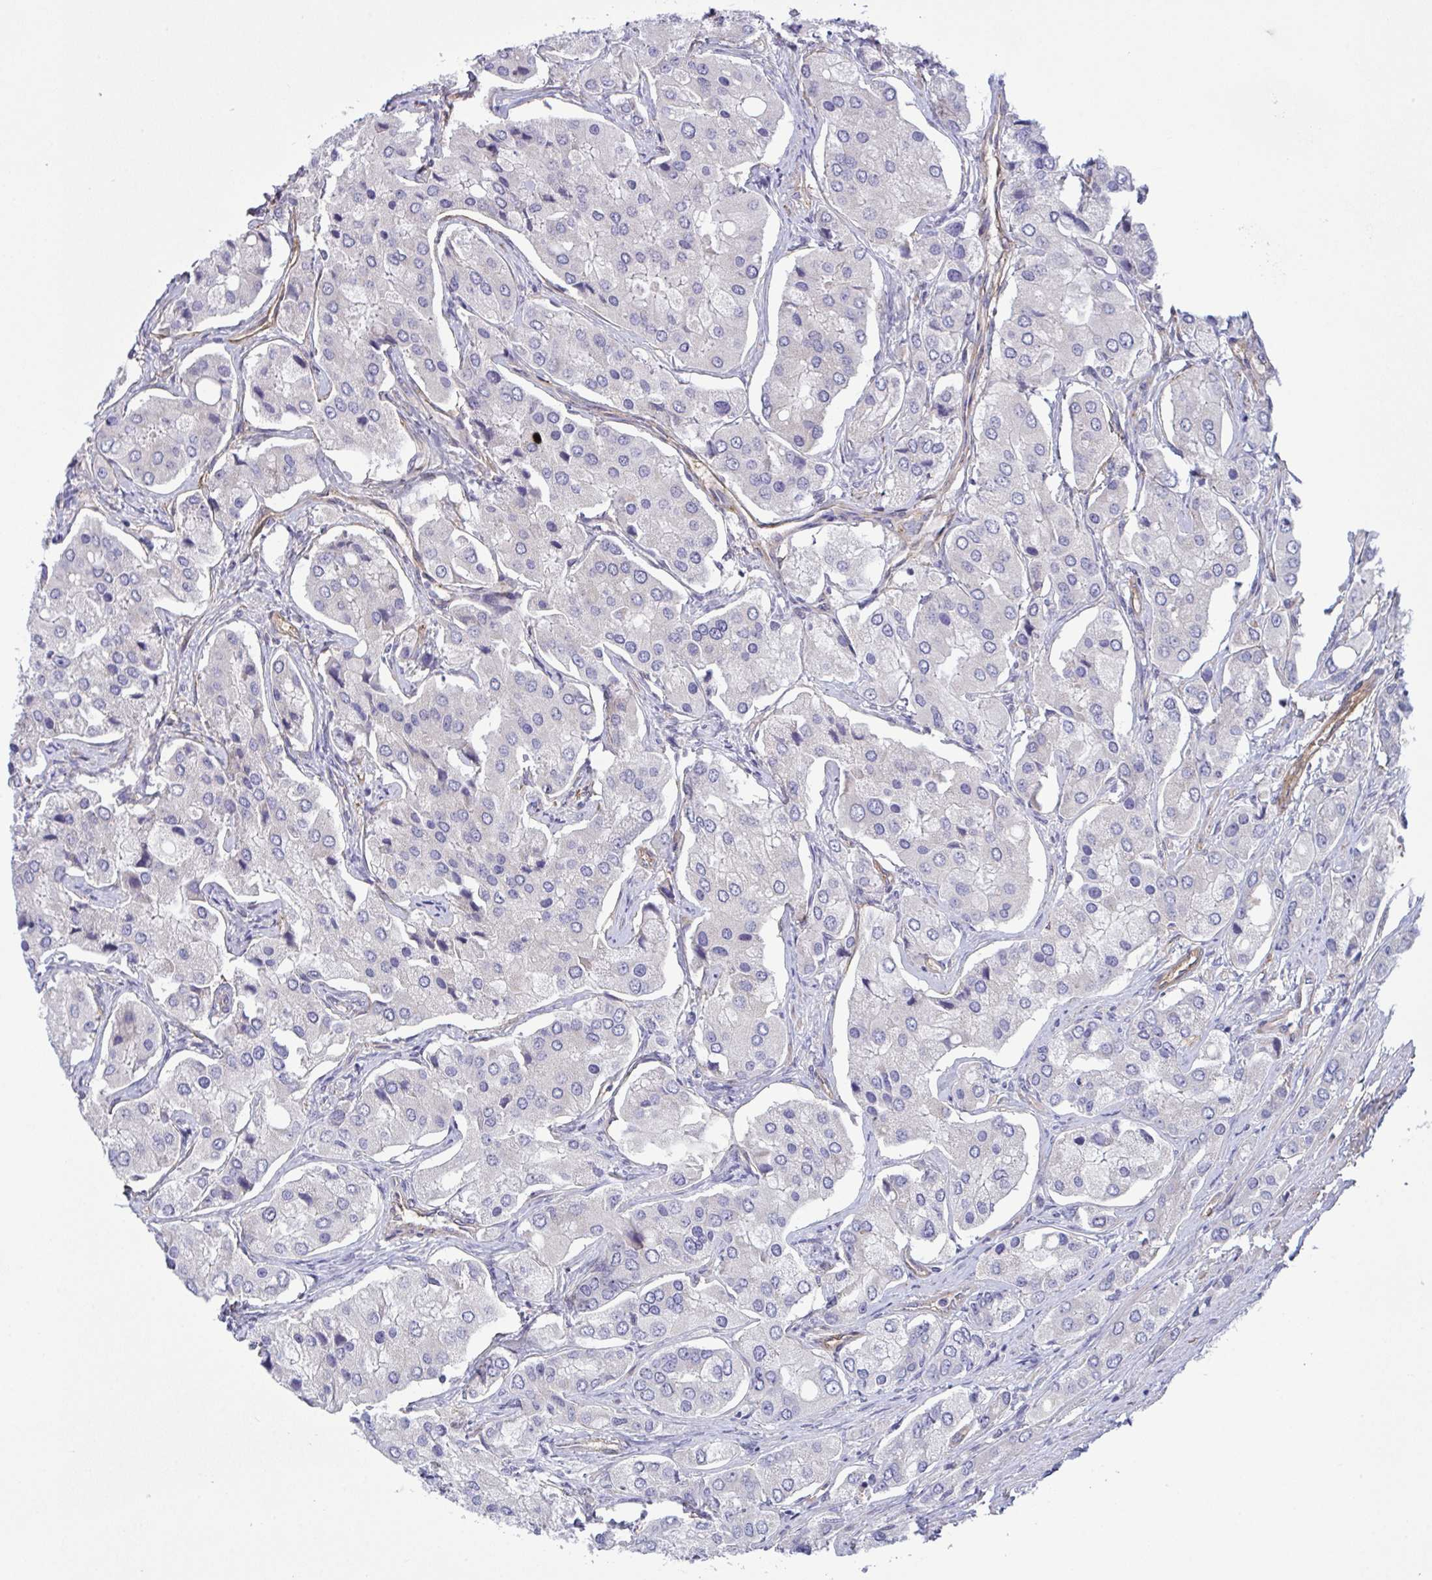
{"staining": {"intensity": "negative", "quantity": "none", "location": "none"}, "tissue": "prostate cancer", "cell_type": "Tumor cells", "image_type": "cancer", "snomed": [{"axis": "morphology", "description": "Adenocarcinoma, Low grade"}, {"axis": "topography", "description": "Prostate"}], "caption": "This is an immunohistochemistry micrograph of prostate low-grade adenocarcinoma. There is no expression in tumor cells.", "gene": "RHOXF1", "patient": {"sex": "male", "age": 69}}